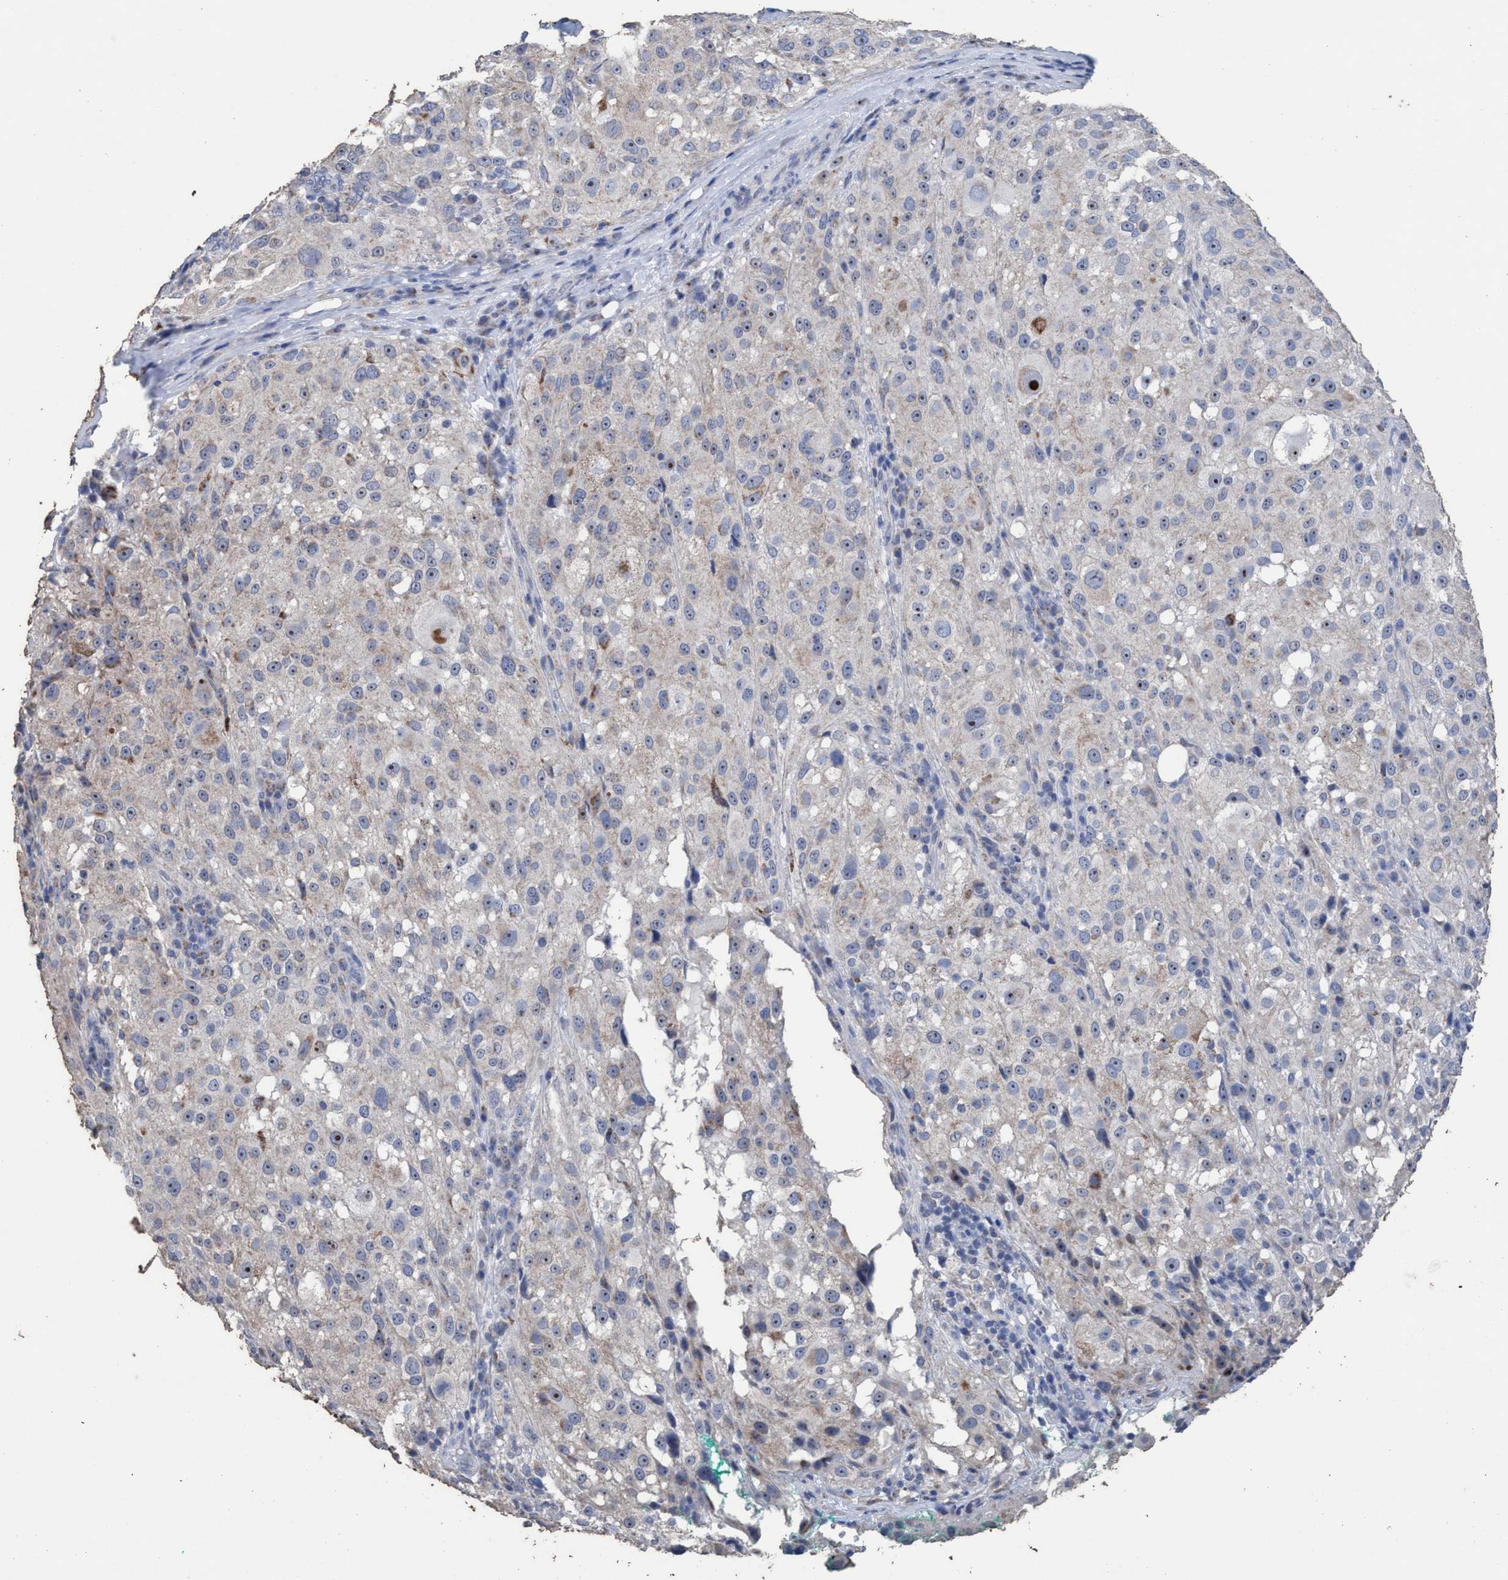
{"staining": {"intensity": "moderate", "quantity": "<25%", "location": "nuclear"}, "tissue": "melanoma", "cell_type": "Tumor cells", "image_type": "cancer", "snomed": [{"axis": "morphology", "description": "Necrosis, NOS"}, {"axis": "morphology", "description": "Malignant melanoma, NOS"}, {"axis": "topography", "description": "Skin"}], "caption": "Moderate nuclear positivity for a protein is seen in approximately <25% of tumor cells of melanoma using immunohistochemistry (IHC).", "gene": "RSAD1", "patient": {"sex": "female", "age": 87}}